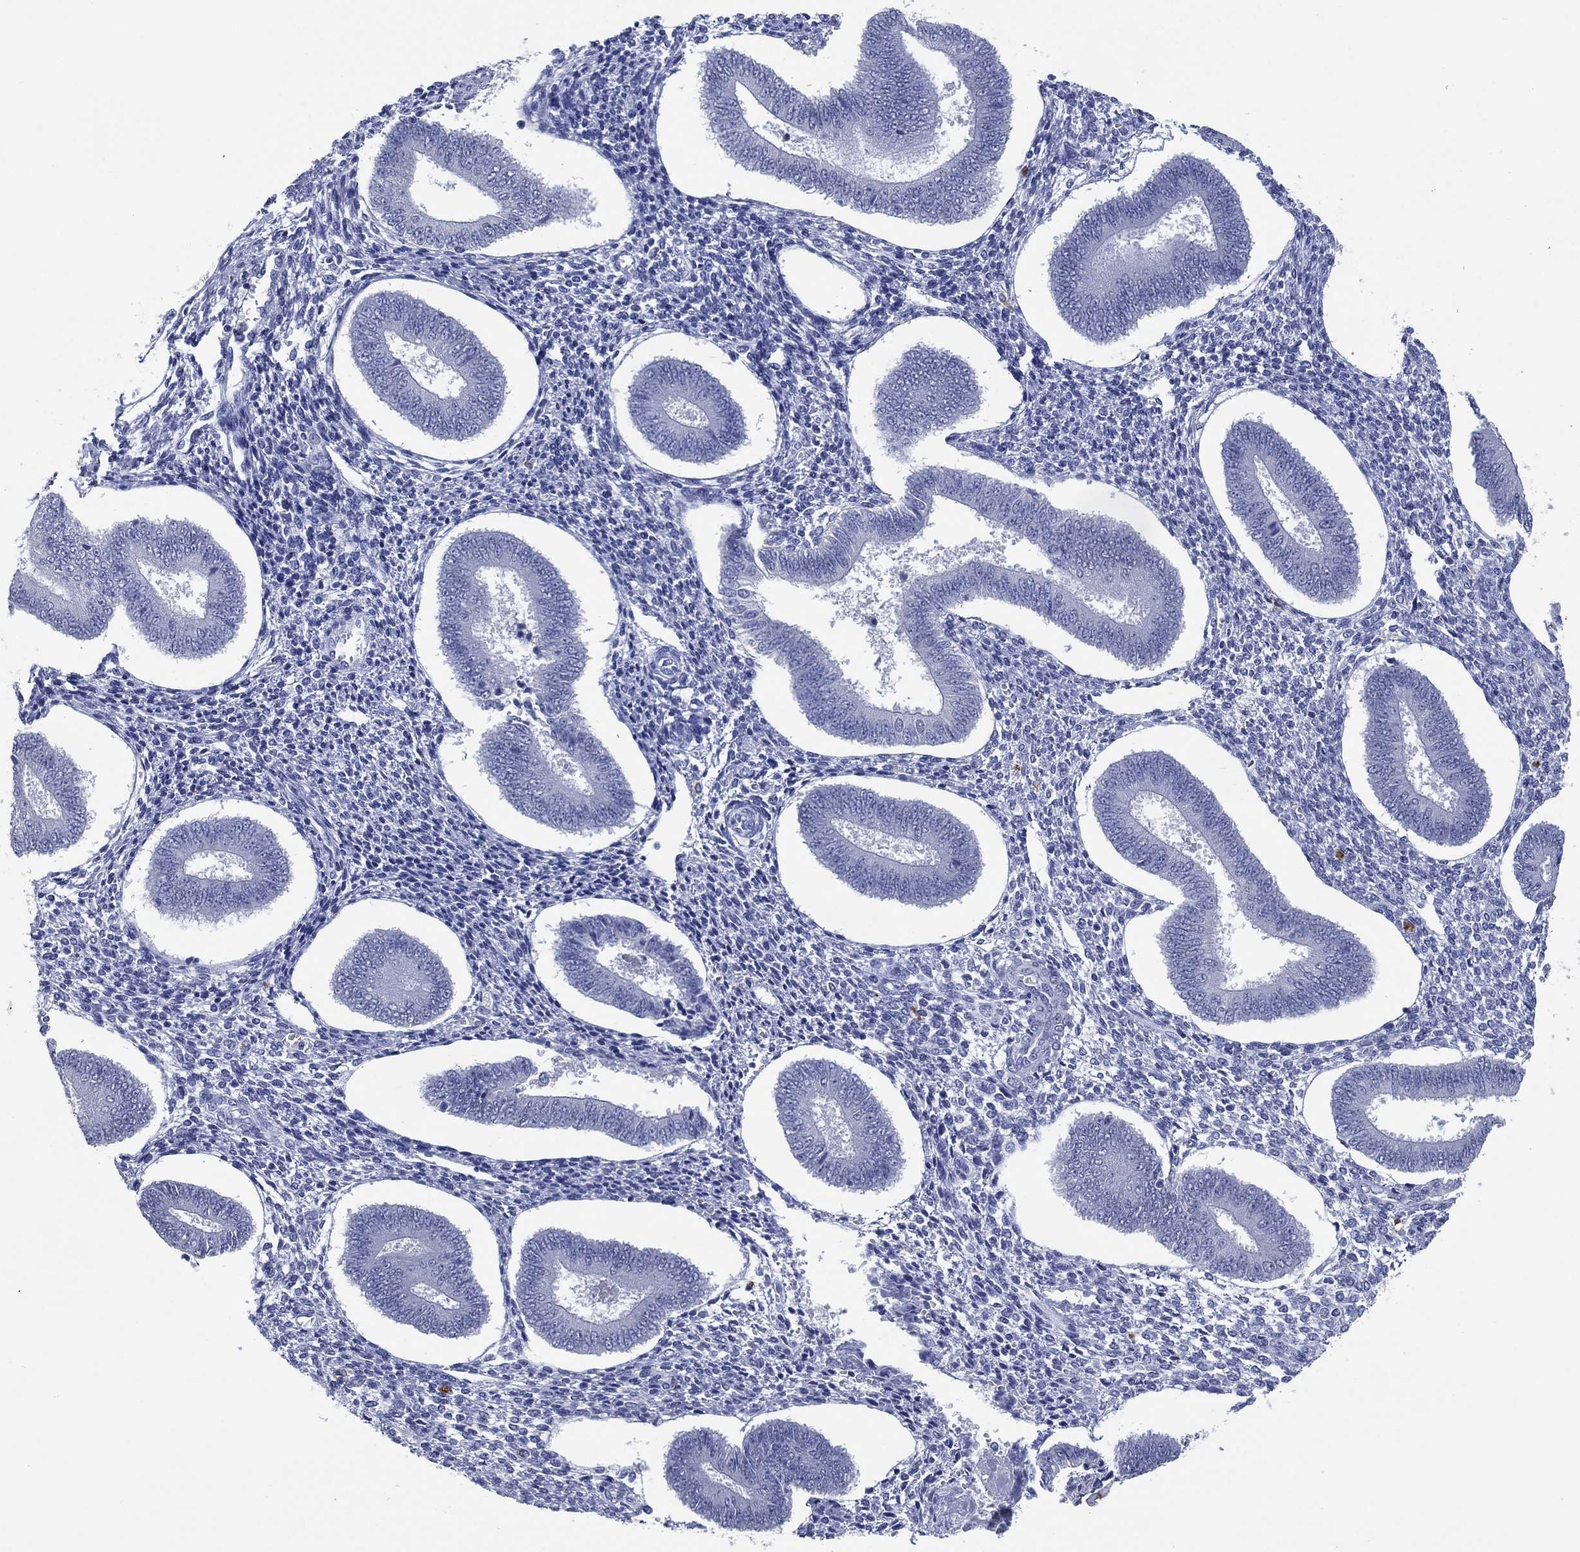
{"staining": {"intensity": "negative", "quantity": "none", "location": "none"}, "tissue": "endometrium", "cell_type": "Cells in endometrial stroma", "image_type": "normal", "snomed": [{"axis": "morphology", "description": "Normal tissue, NOS"}, {"axis": "topography", "description": "Endometrium"}], "caption": "The histopathology image reveals no staining of cells in endometrial stroma in benign endometrium.", "gene": "FSCN2", "patient": {"sex": "female", "age": 42}}